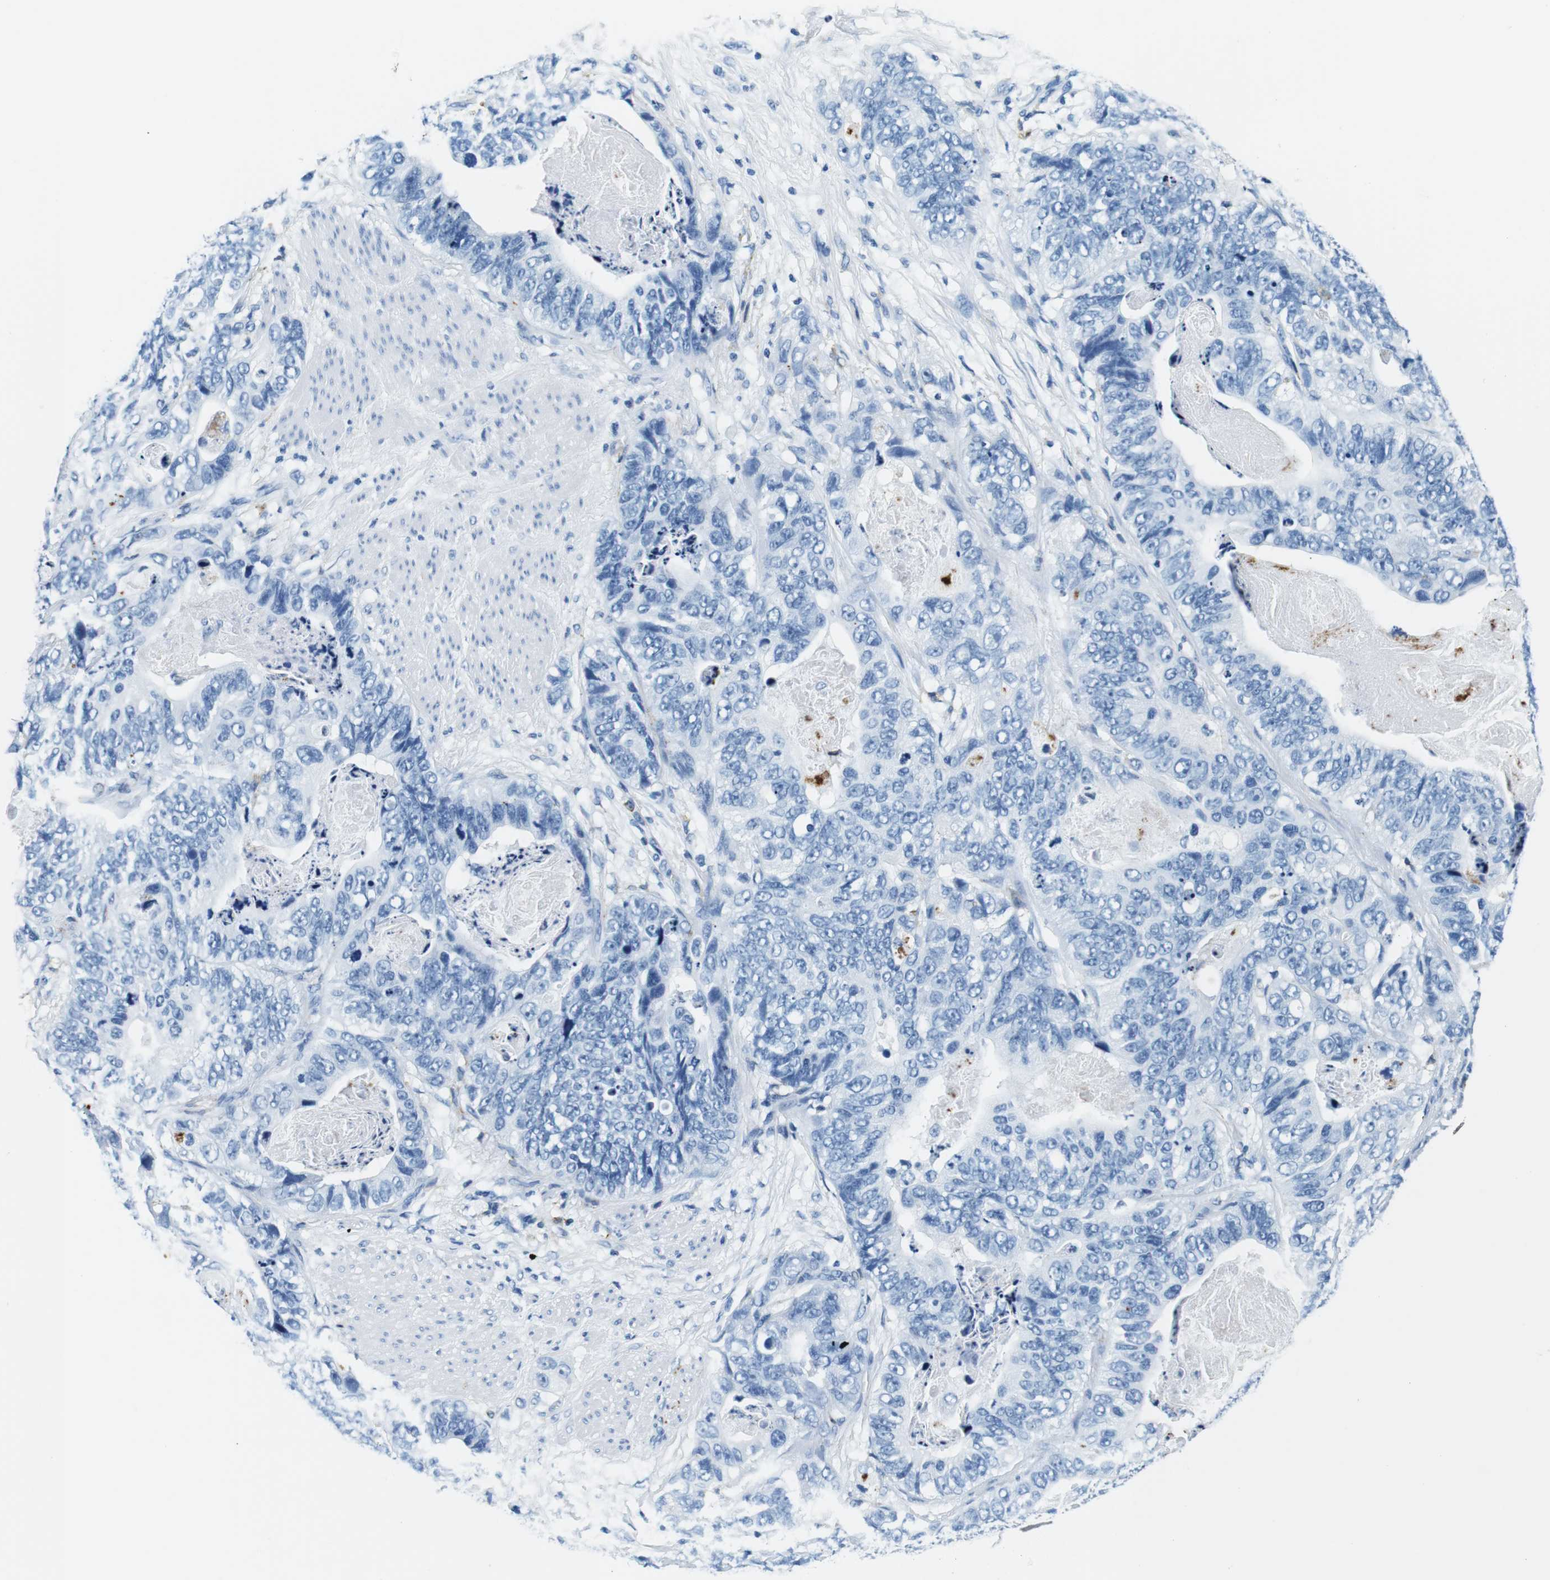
{"staining": {"intensity": "negative", "quantity": "none", "location": "none"}, "tissue": "stomach cancer", "cell_type": "Tumor cells", "image_type": "cancer", "snomed": [{"axis": "morphology", "description": "Adenocarcinoma, NOS"}, {"axis": "topography", "description": "Stomach"}], "caption": "This is an immunohistochemistry photomicrograph of human stomach cancer (adenocarcinoma). There is no expression in tumor cells.", "gene": "HLA-DRB1", "patient": {"sex": "female", "age": 89}}